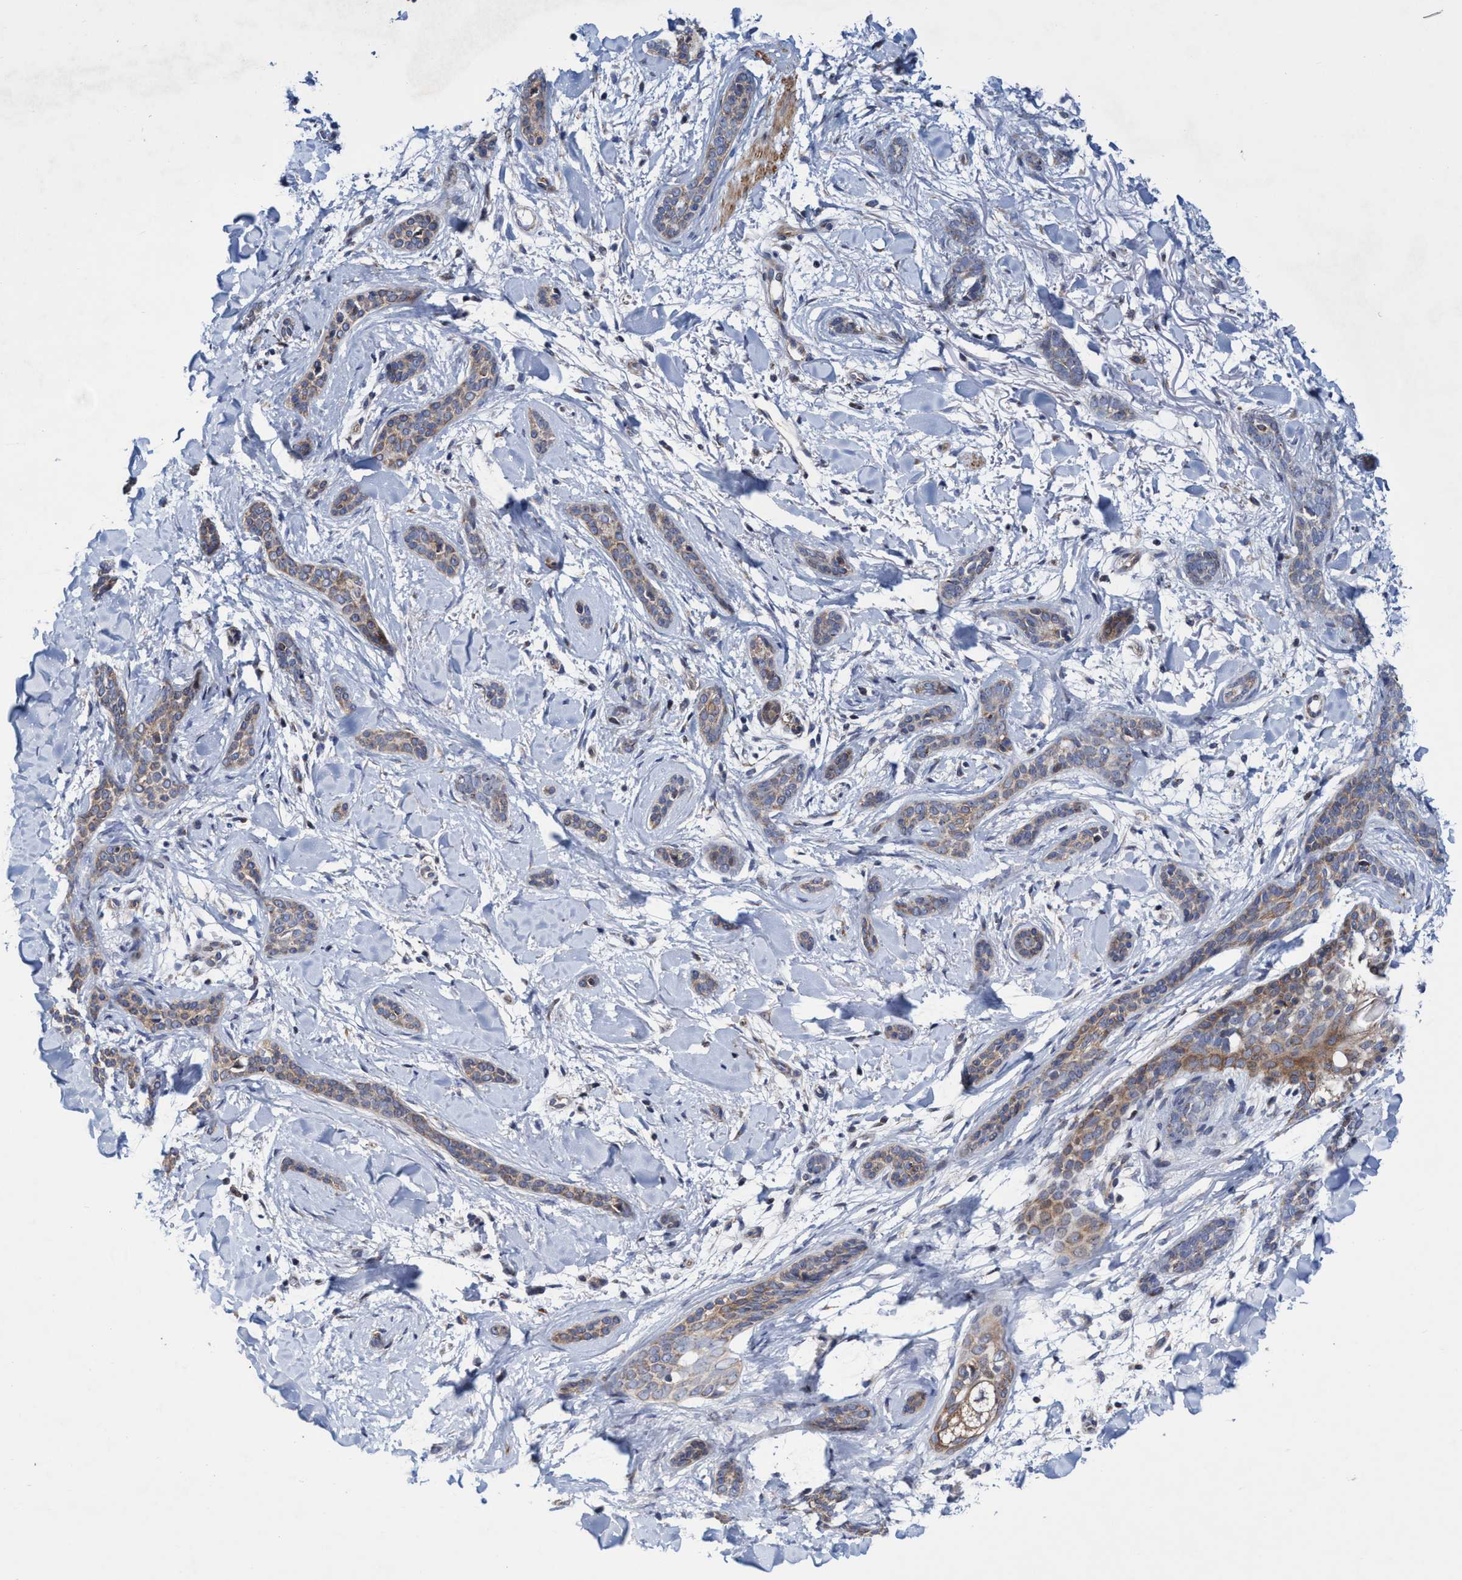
{"staining": {"intensity": "weak", "quantity": ">75%", "location": "cytoplasmic/membranous"}, "tissue": "skin cancer", "cell_type": "Tumor cells", "image_type": "cancer", "snomed": [{"axis": "morphology", "description": "Basal cell carcinoma"}, {"axis": "morphology", "description": "Adnexal tumor, benign"}, {"axis": "topography", "description": "Skin"}], "caption": "Tumor cells display low levels of weak cytoplasmic/membranous staining in about >75% of cells in benign adnexal tumor (skin). (IHC, brightfield microscopy, high magnification).", "gene": "POLR1F", "patient": {"sex": "female", "age": 42}}